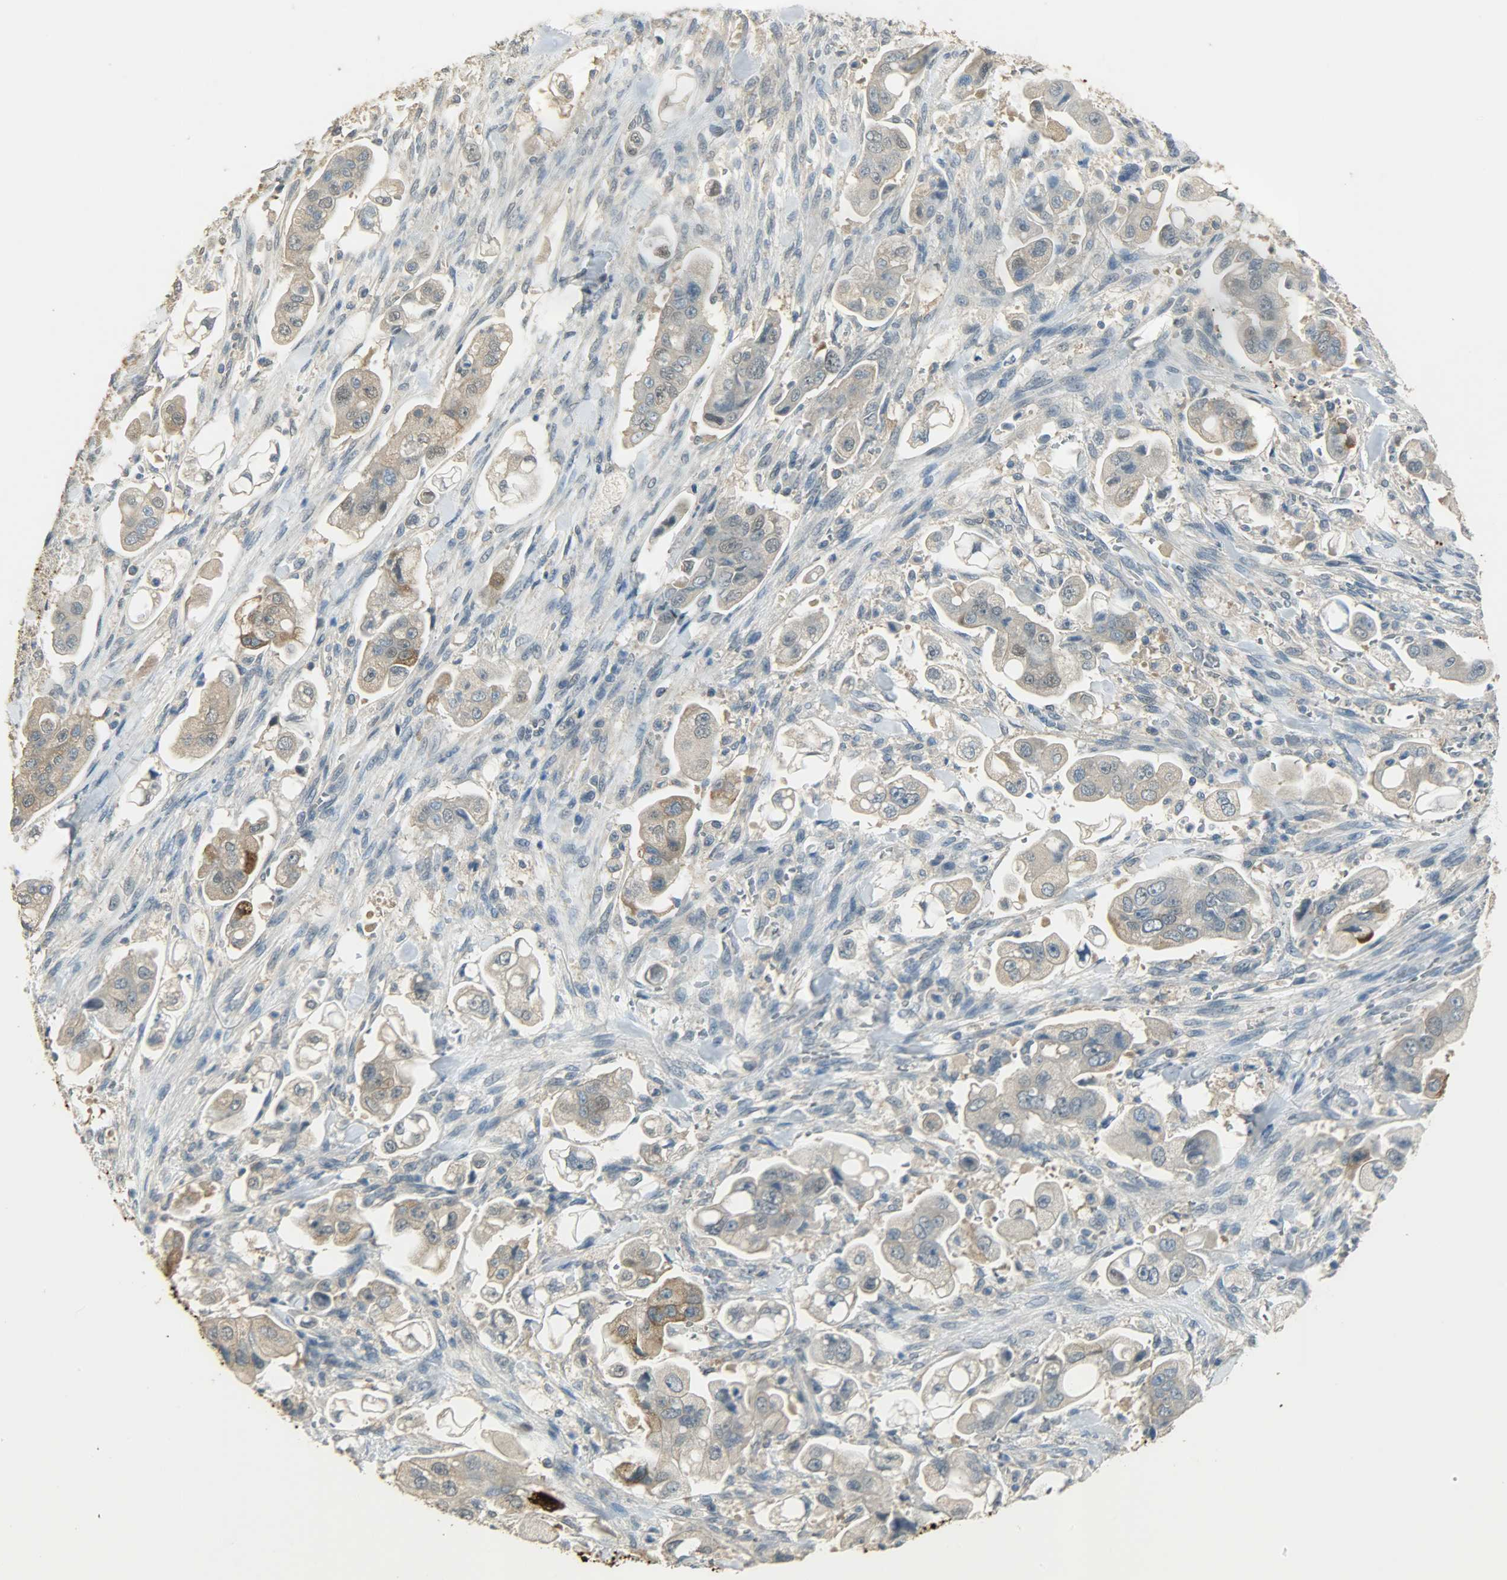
{"staining": {"intensity": "strong", "quantity": "<25%", "location": "cytoplasmic/membranous"}, "tissue": "stomach cancer", "cell_type": "Tumor cells", "image_type": "cancer", "snomed": [{"axis": "morphology", "description": "Adenocarcinoma, NOS"}, {"axis": "topography", "description": "Stomach"}], "caption": "Protein staining reveals strong cytoplasmic/membranous positivity in approximately <25% of tumor cells in stomach cancer.", "gene": "PRMT5", "patient": {"sex": "male", "age": 62}}